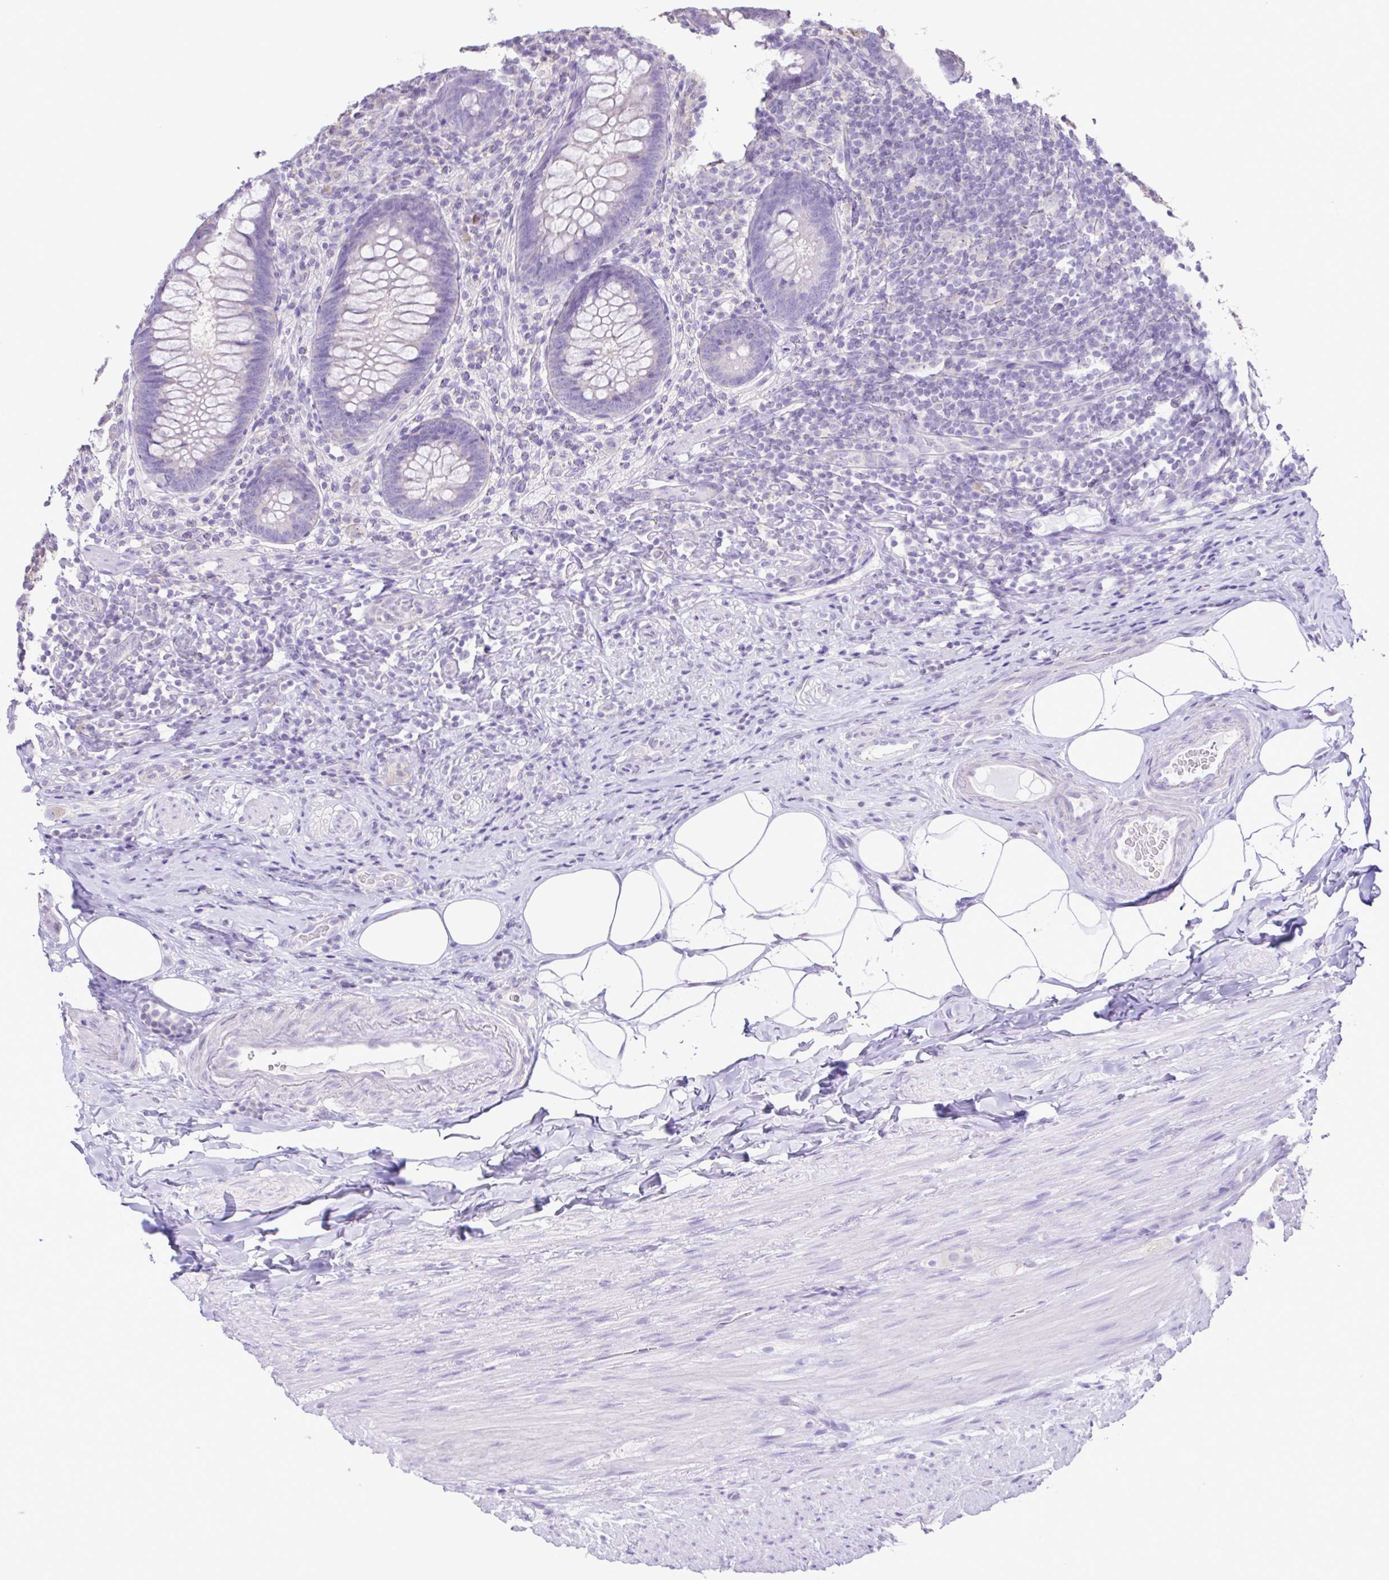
{"staining": {"intensity": "negative", "quantity": "none", "location": "none"}, "tissue": "appendix", "cell_type": "Glandular cells", "image_type": "normal", "snomed": [{"axis": "morphology", "description": "Normal tissue, NOS"}, {"axis": "topography", "description": "Appendix"}], "caption": "Immunohistochemical staining of unremarkable appendix reveals no significant staining in glandular cells.", "gene": "CYP17A1", "patient": {"sex": "male", "age": 47}}